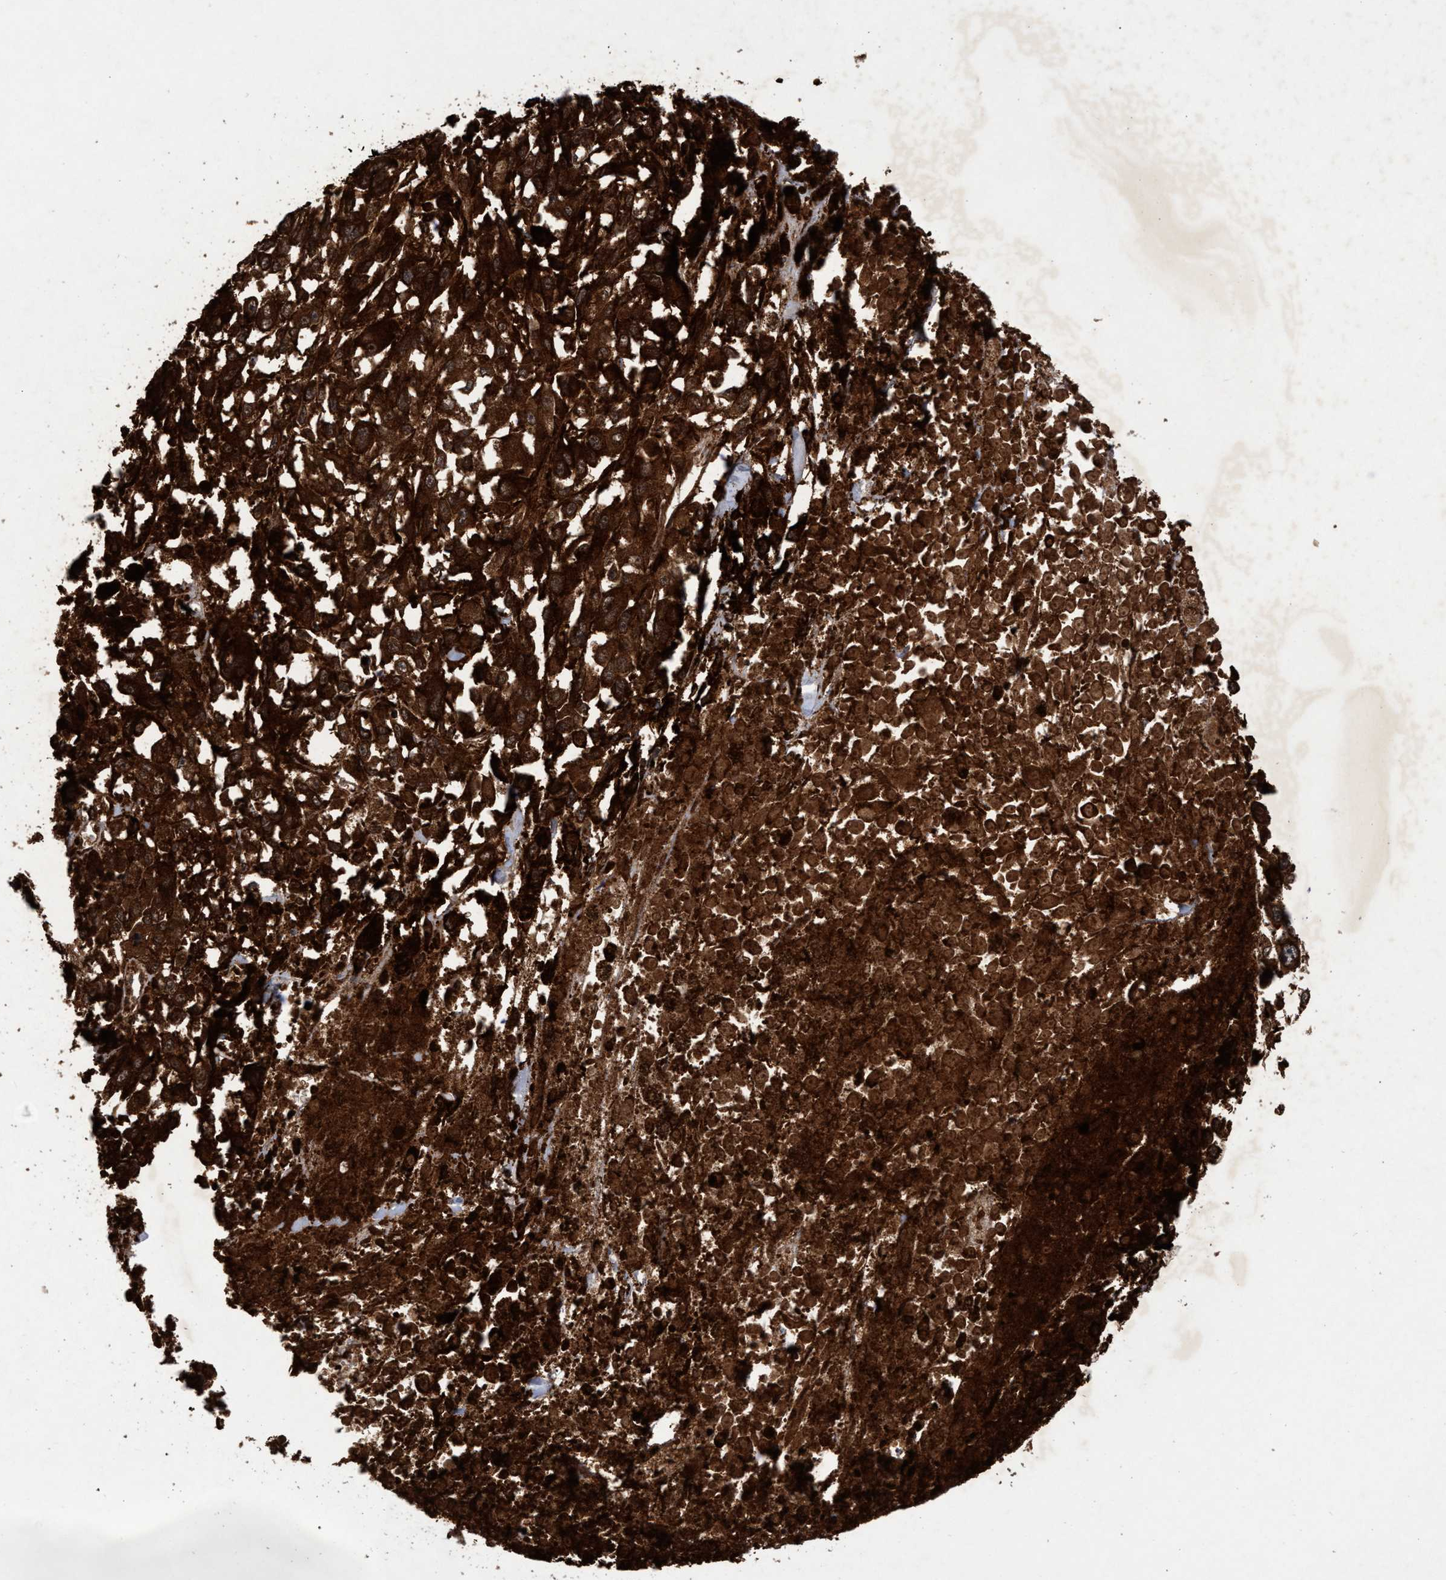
{"staining": {"intensity": "strong", "quantity": ">75%", "location": "cytoplasmic/membranous"}, "tissue": "melanoma", "cell_type": "Tumor cells", "image_type": "cancer", "snomed": [{"axis": "morphology", "description": "Malignant melanoma, Metastatic site"}, {"axis": "topography", "description": "Lymph node"}], "caption": "Melanoma stained for a protein (brown) reveals strong cytoplasmic/membranous positive positivity in about >75% of tumor cells.", "gene": "CHMP6", "patient": {"sex": "male", "age": 59}}